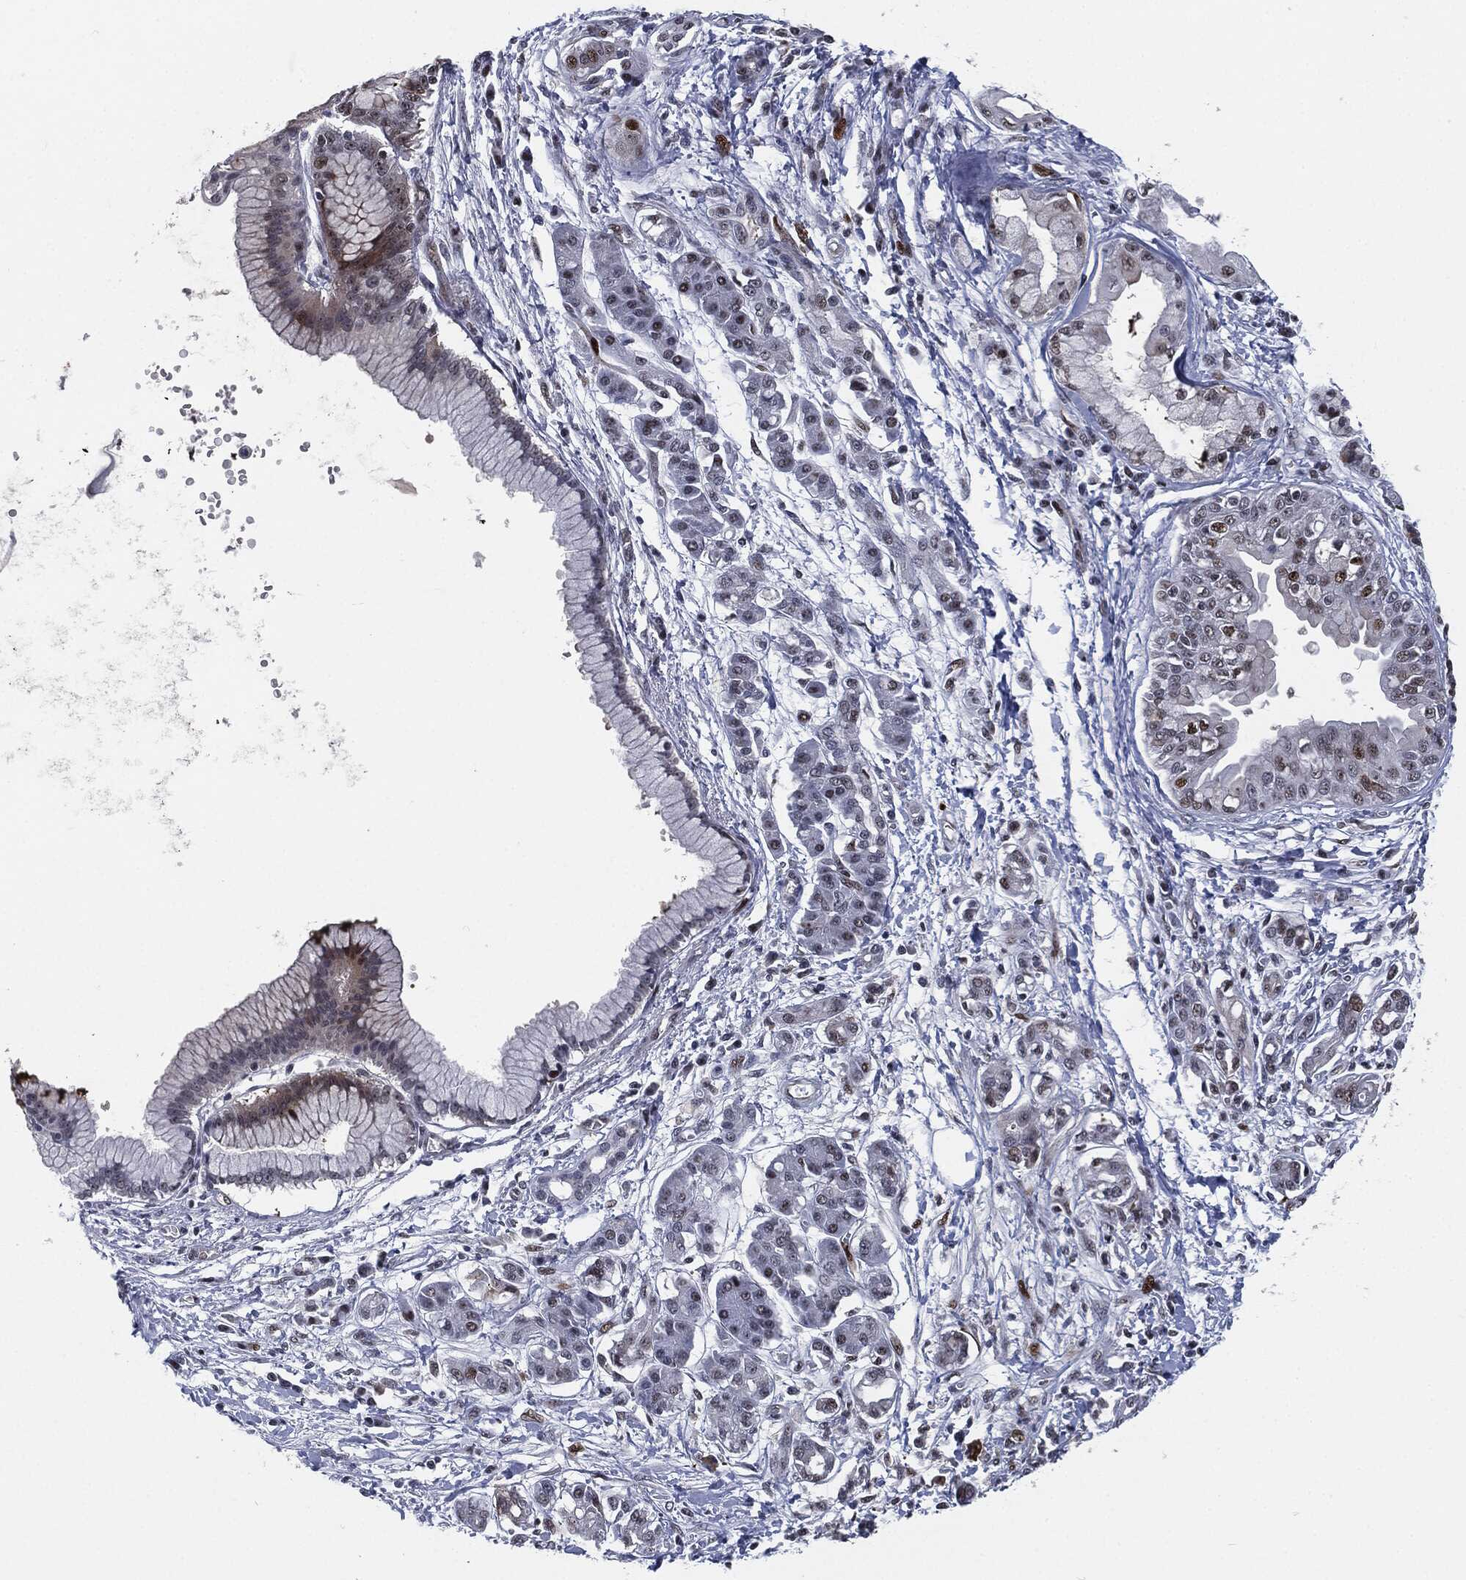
{"staining": {"intensity": "moderate", "quantity": "<25%", "location": "nuclear"}, "tissue": "pancreatic cancer", "cell_type": "Tumor cells", "image_type": "cancer", "snomed": [{"axis": "morphology", "description": "Adenocarcinoma, NOS"}, {"axis": "topography", "description": "Pancreas"}], "caption": "Immunohistochemistry of adenocarcinoma (pancreatic) reveals low levels of moderate nuclear expression in about <25% of tumor cells.", "gene": "AKT2", "patient": {"sex": "male", "age": 72}}